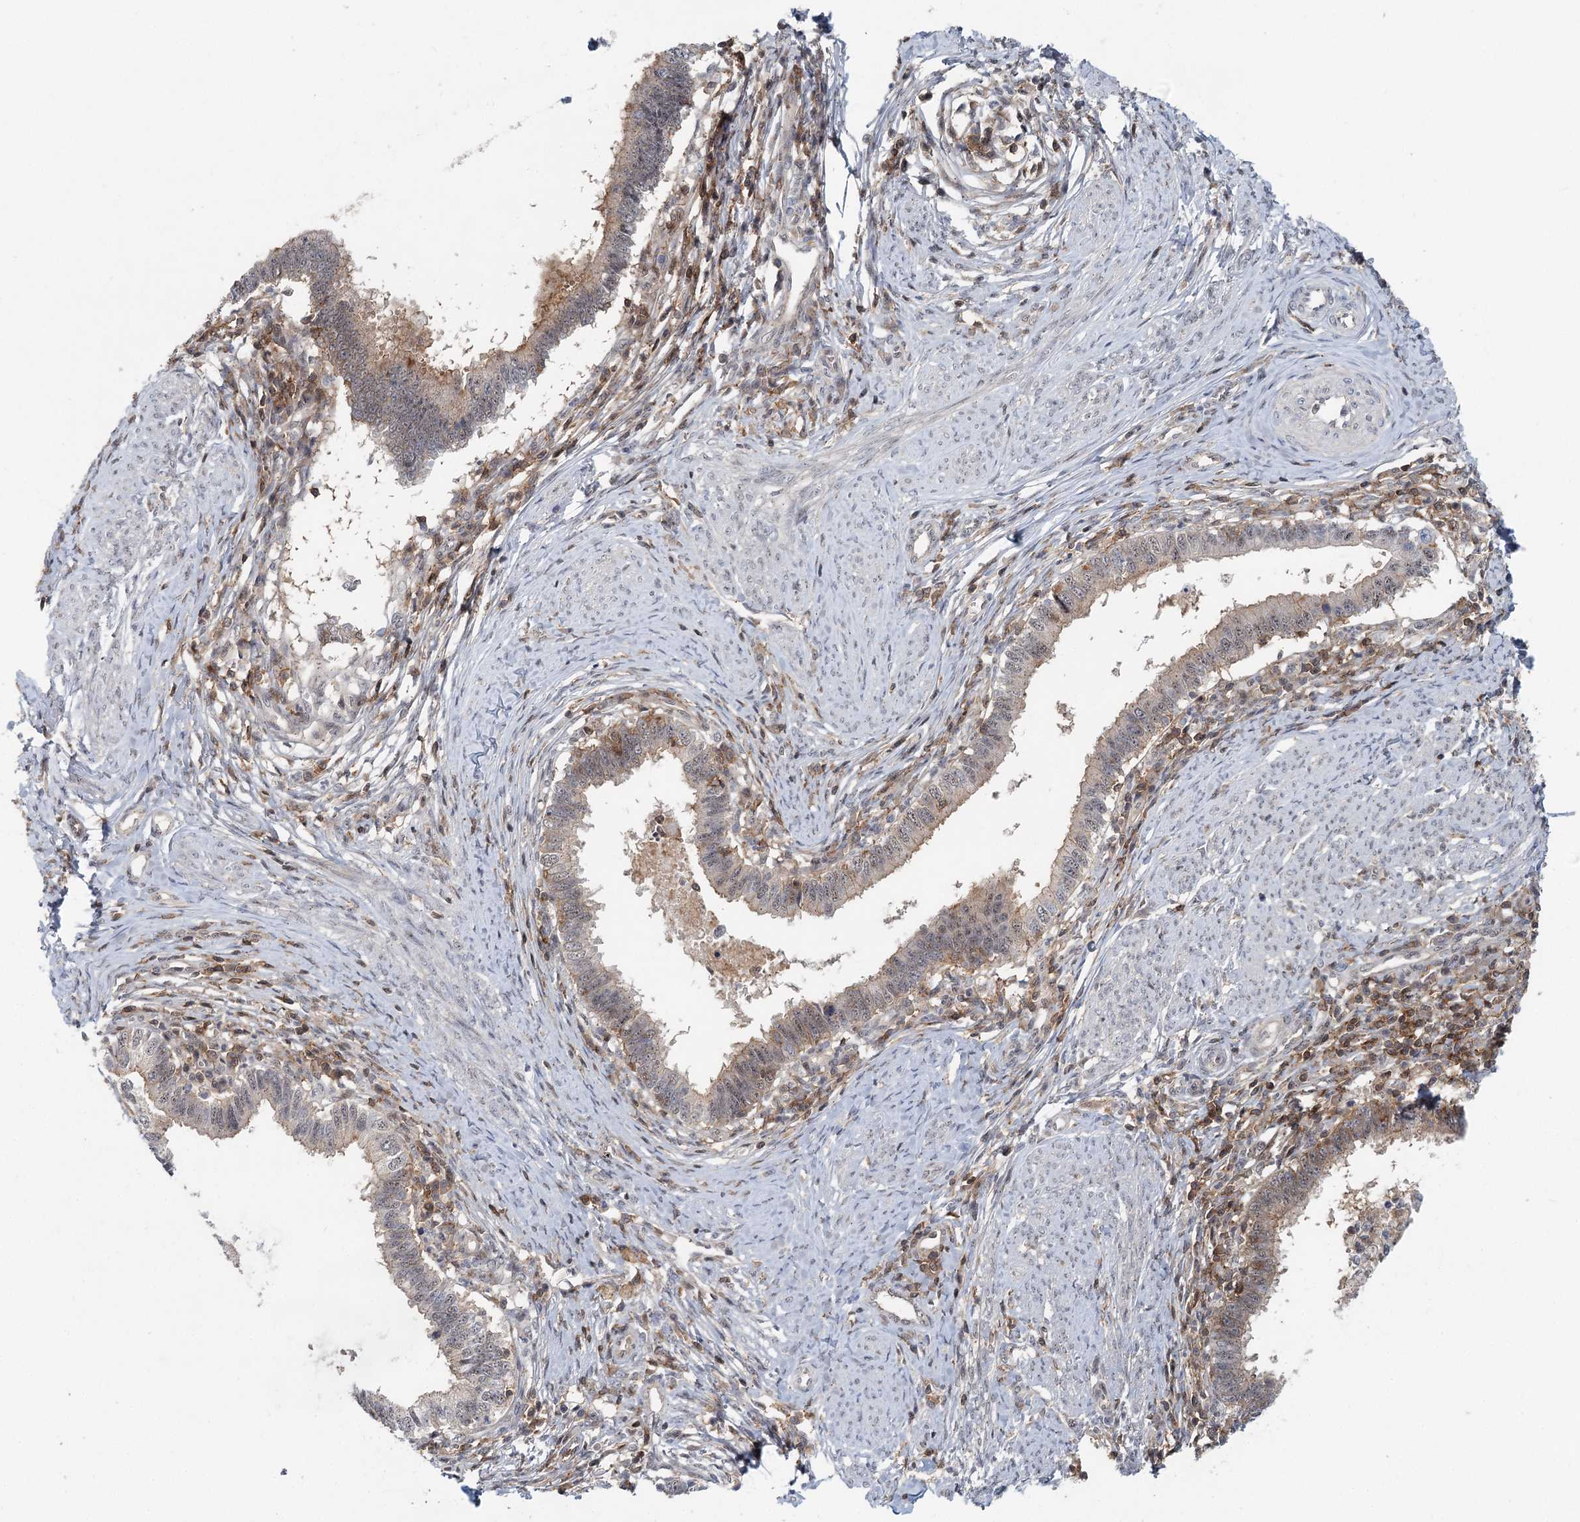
{"staining": {"intensity": "weak", "quantity": "<25%", "location": "nuclear"}, "tissue": "cervical cancer", "cell_type": "Tumor cells", "image_type": "cancer", "snomed": [{"axis": "morphology", "description": "Adenocarcinoma, NOS"}, {"axis": "topography", "description": "Cervix"}], "caption": "Tumor cells show no significant expression in cervical cancer (adenocarcinoma).", "gene": "CDC42SE2", "patient": {"sex": "female", "age": 36}}